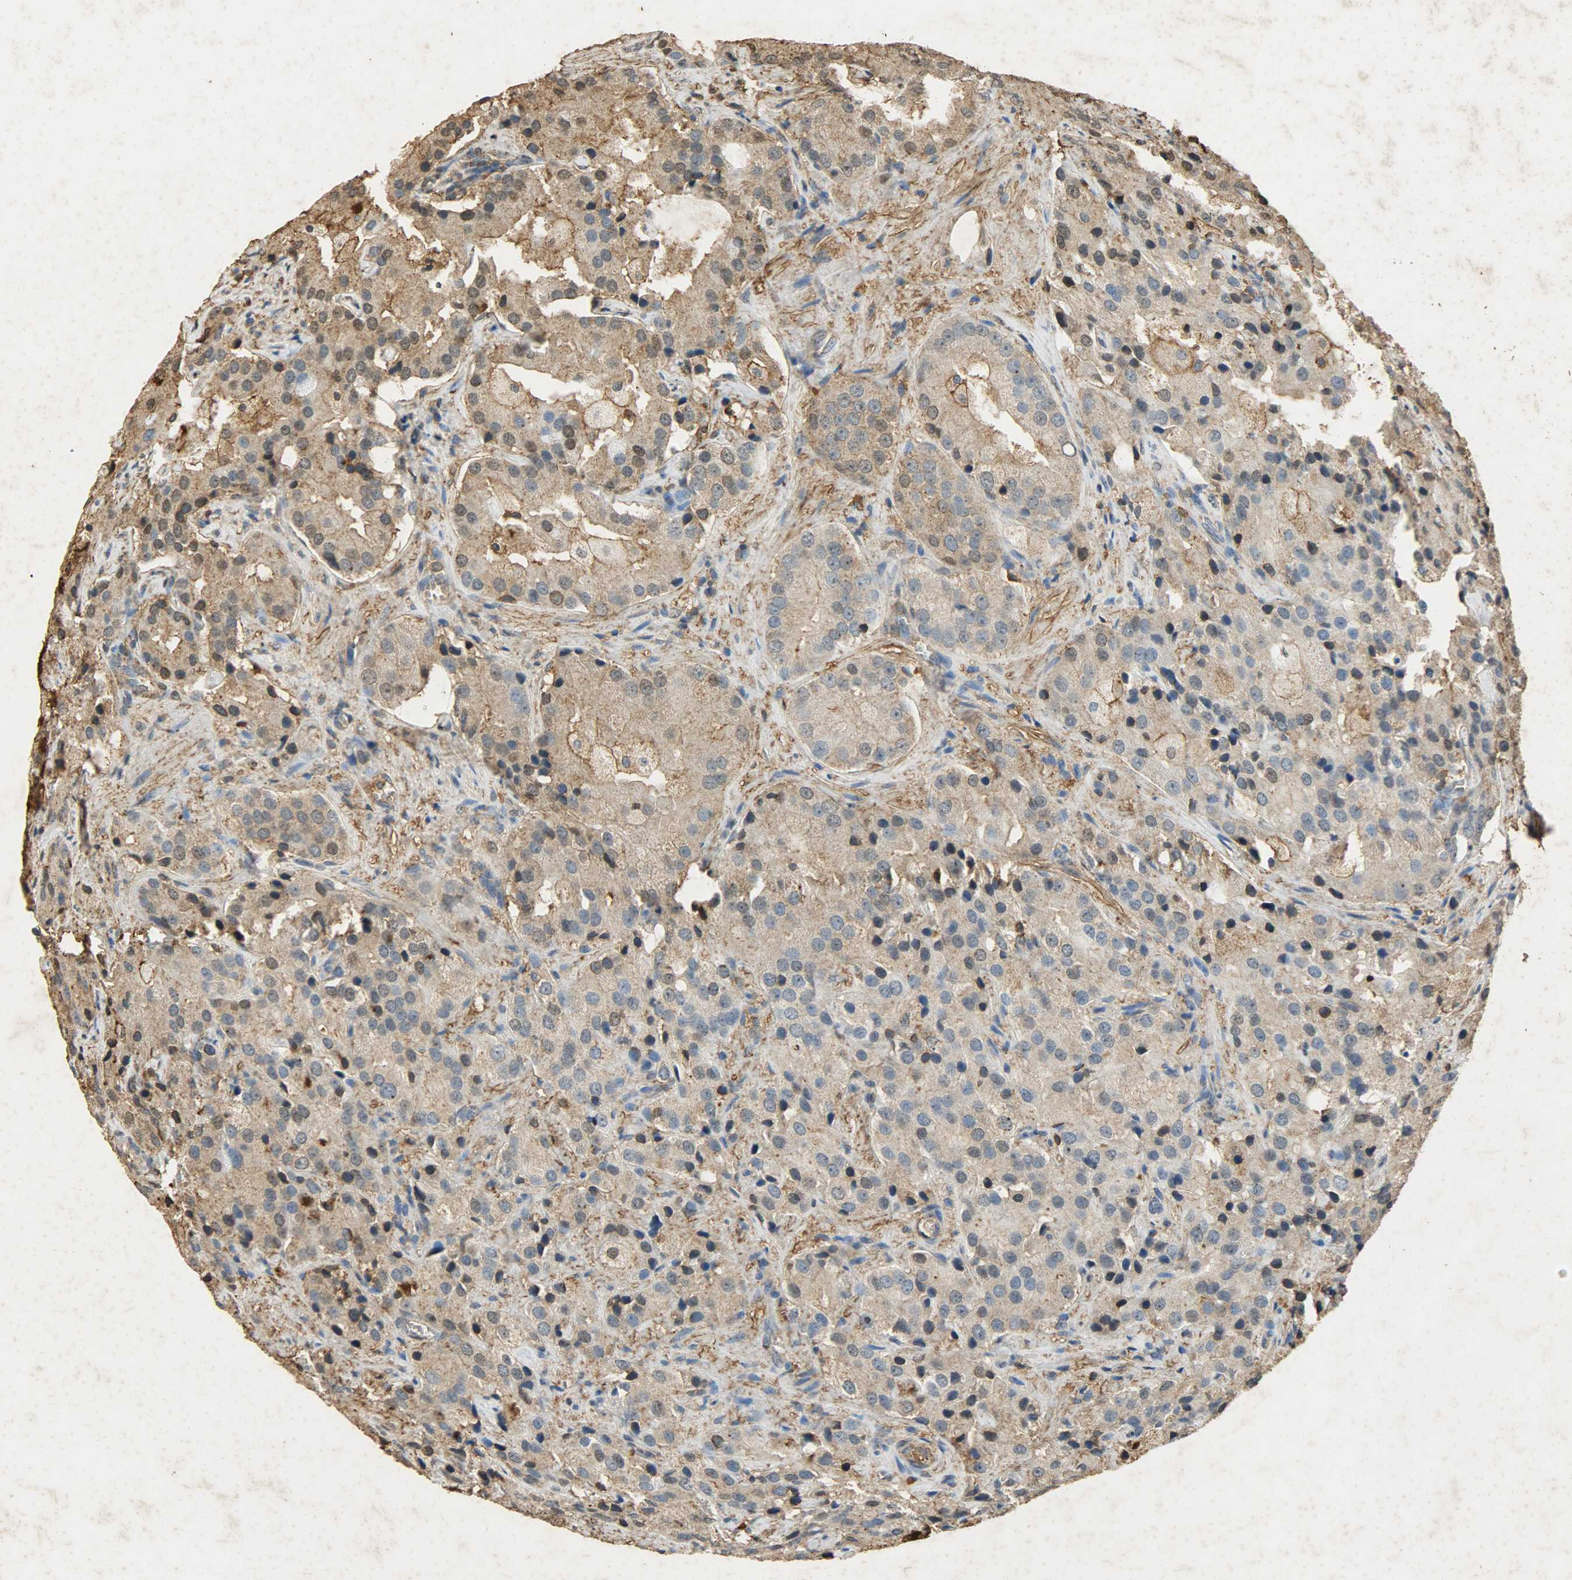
{"staining": {"intensity": "moderate", "quantity": ">75%", "location": "cytoplasmic/membranous,nuclear"}, "tissue": "prostate cancer", "cell_type": "Tumor cells", "image_type": "cancer", "snomed": [{"axis": "morphology", "description": "Adenocarcinoma, High grade"}, {"axis": "topography", "description": "Prostate"}], "caption": "A histopathology image of human adenocarcinoma (high-grade) (prostate) stained for a protein reveals moderate cytoplasmic/membranous and nuclear brown staining in tumor cells.", "gene": "ANXA6", "patient": {"sex": "male", "age": 70}}